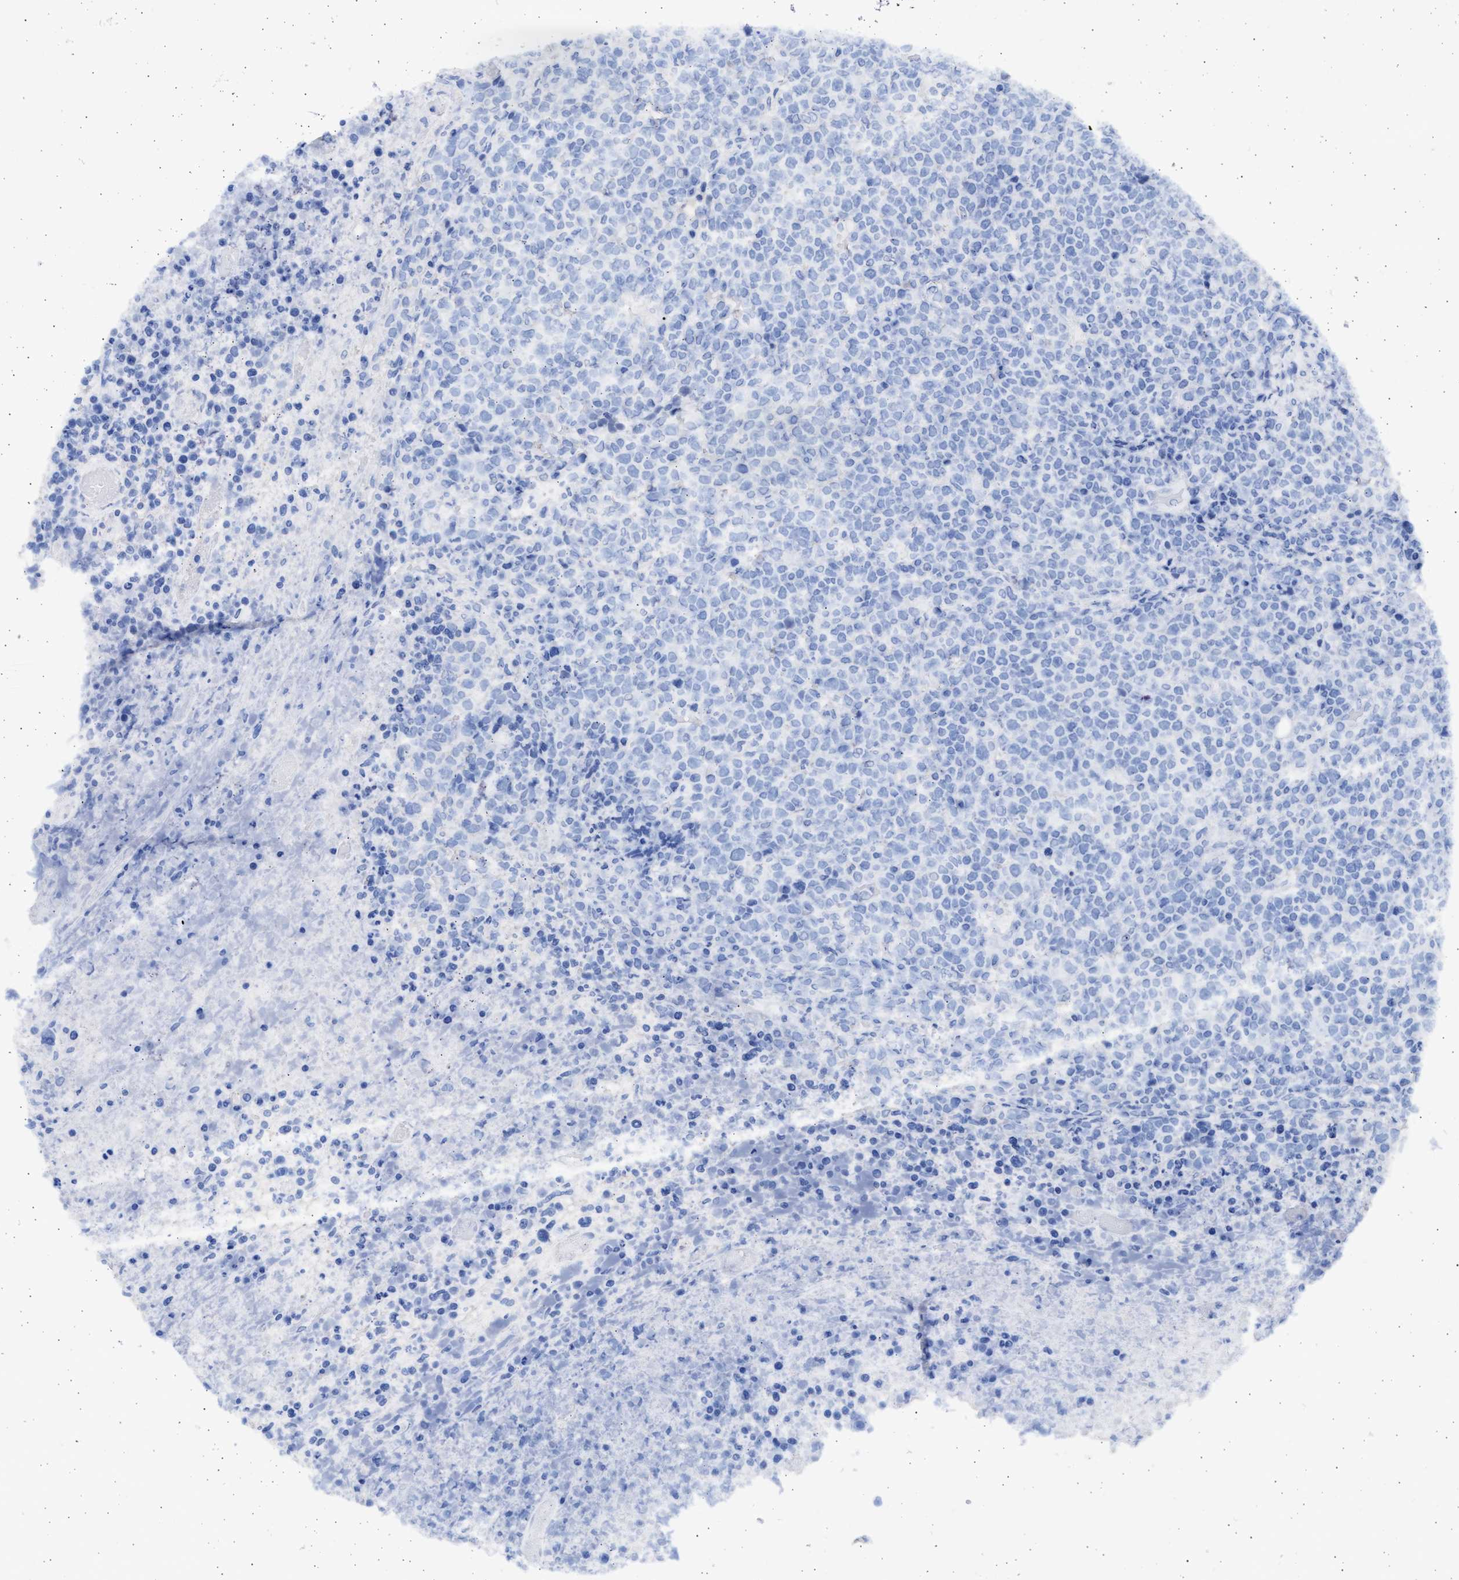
{"staining": {"intensity": "negative", "quantity": "none", "location": "none"}, "tissue": "lymphoma", "cell_type": "Tumor cells", "image_type": "cancer", "snomed": [{"axis": "morphology", "description": "Malignant lymphoma, non-Hodgkin's type, High grade"}, {"axis": "topography", "description": "Lymph node"}], "caption": "This is an immunohistochemistry (IHC) photomicrograph of human malignant lymphoma, non-Hodgkin's type (high-grade). There is no positivity in tumor cells.", "gene": "ALDOC", "patient": {"sex": "male", "age": 13}}